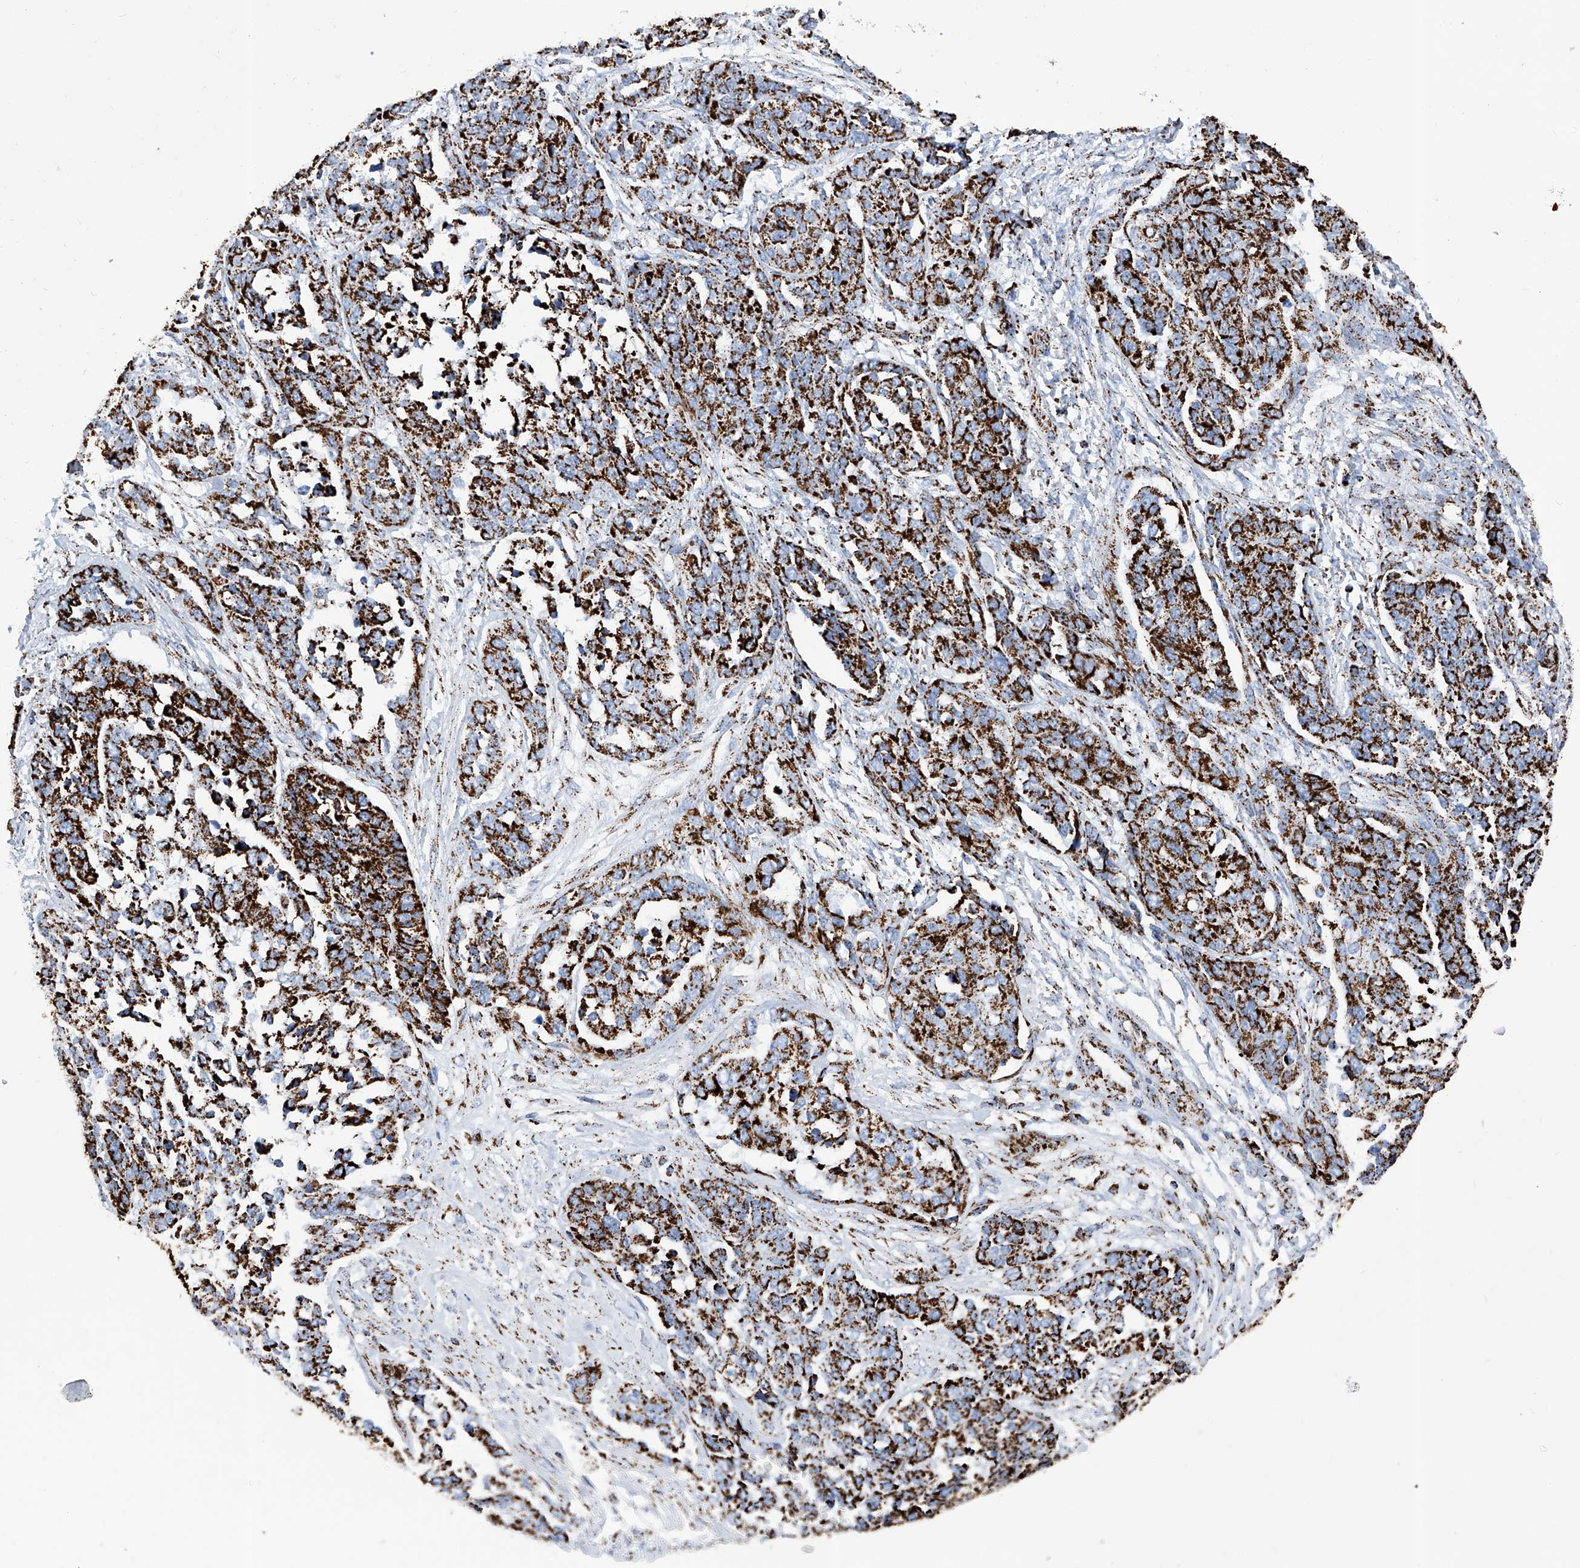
{"staining": {"intensity": "strong", "quantity": ">75%", "location": "cytoplasmic/membranous"}, "tissue": "ovarian cancer", "cell_type": "Tumor cells", "image_type": "cancer", "snomed": [{"axis": "morphology", "description": "Cystadenocarcinoma, serous, NOS"}, {"axis": "topography", "description": "Ovary"}], "caption": "Strong cytoplasmic/membranous positivity is present in about >75% of tumor cells in serous cystadenocarcinoma (ovarian).", "gene": "ATP5PF", "patient": {"sex": "female", "age": 44}}